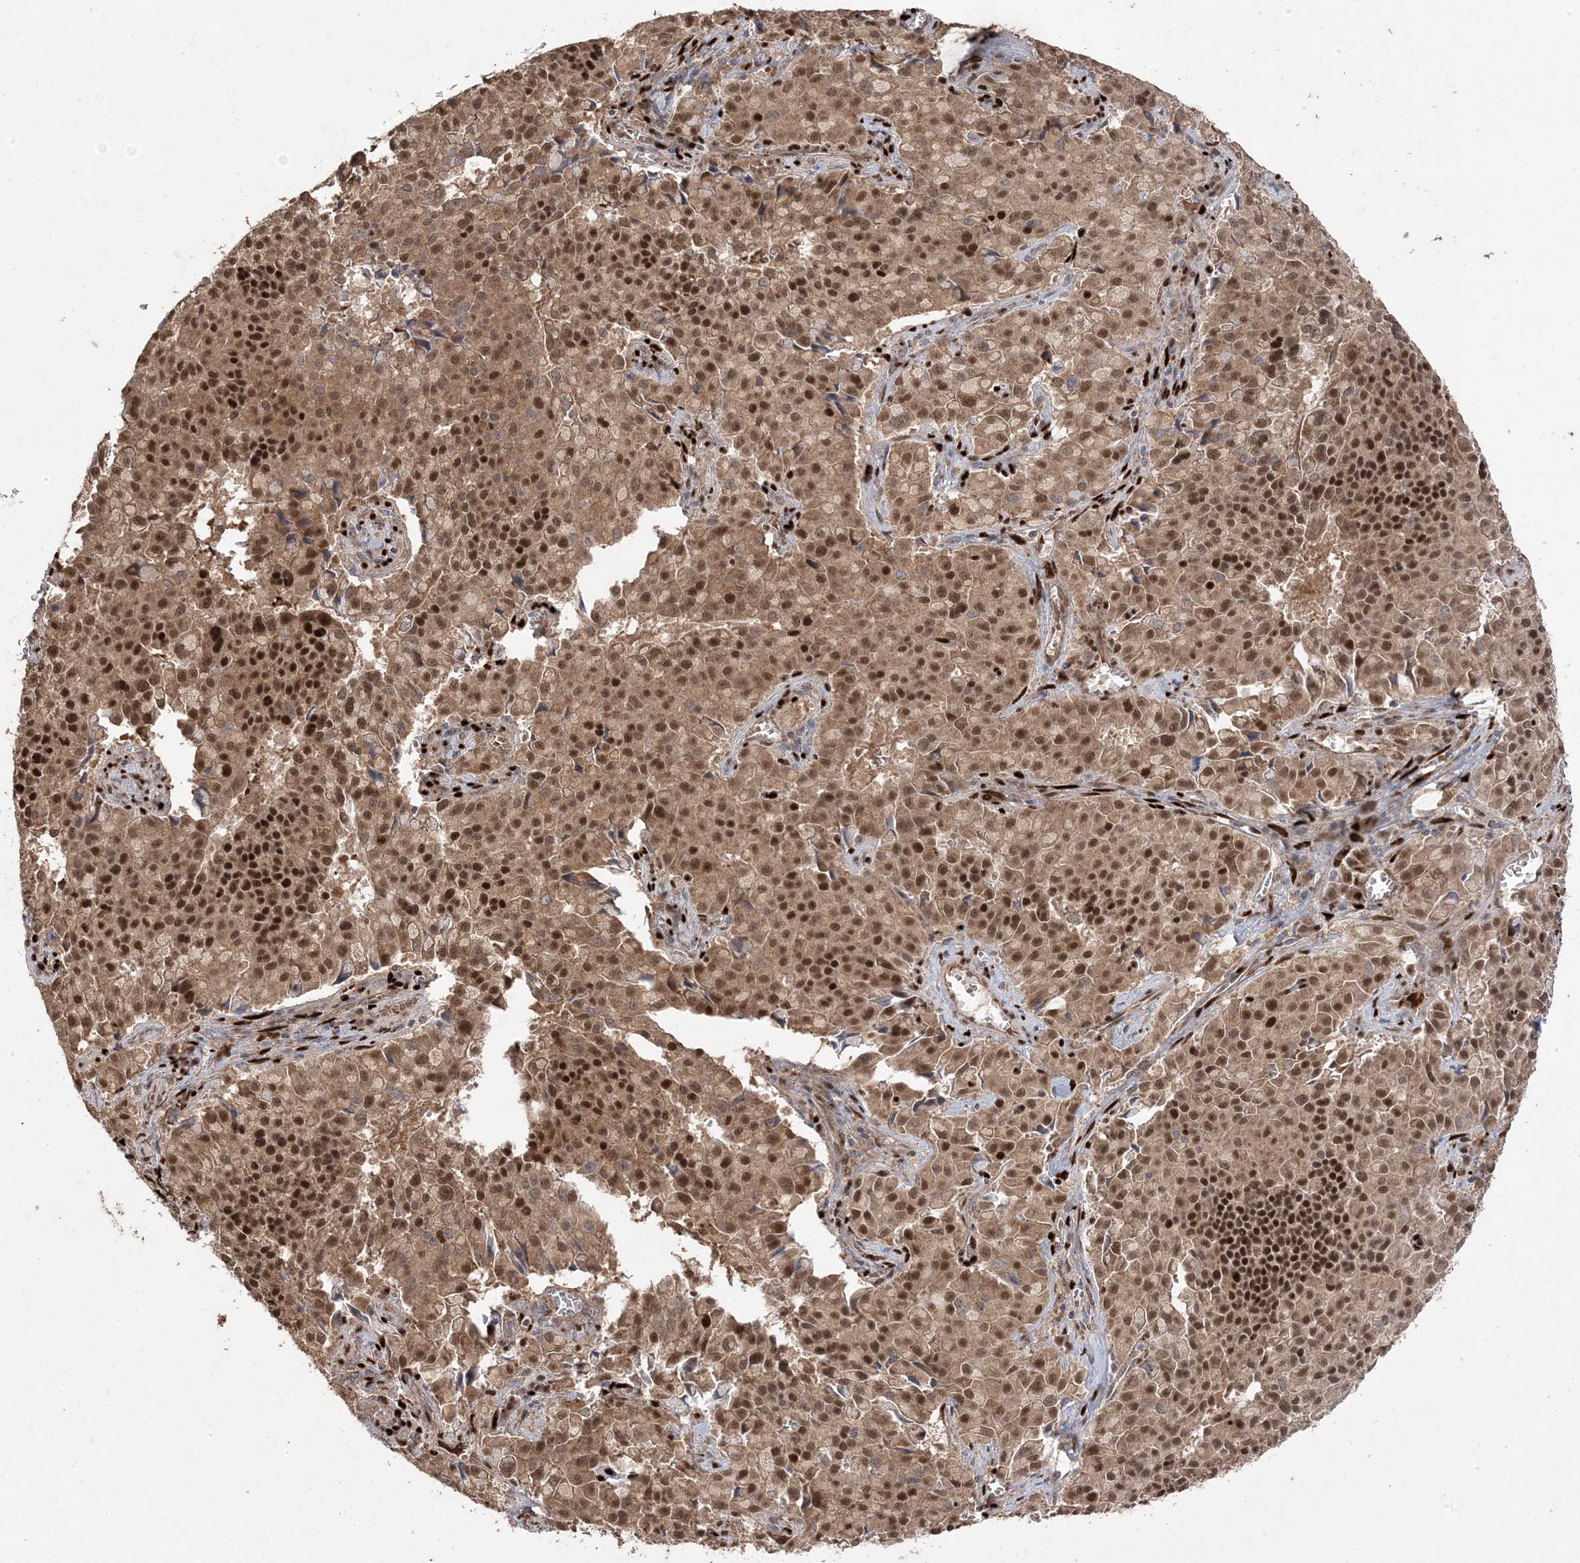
{"staining": {"intensity": "strong", "quantity": ">75%", "location": "cytoplasmic/membranous,nuclear"}, "tissue": "pancreatic cancer", "cell_type": "Tumor cells", "image_type": "cancer", "snomed": [{"axis": "morphology", "description": "Adenocarcinoma, NOS"}, {"axis": "topography", "description": "Pancreas"}], "caption": "Tumor cells show high levels of strong cytoplasmic/membranous and nuclear staining in about >75% of cells in human pancreatic cancer (adenocarcinoma).", "gene": "PPOX", "patient": {"sex": "male", "age": 65}}